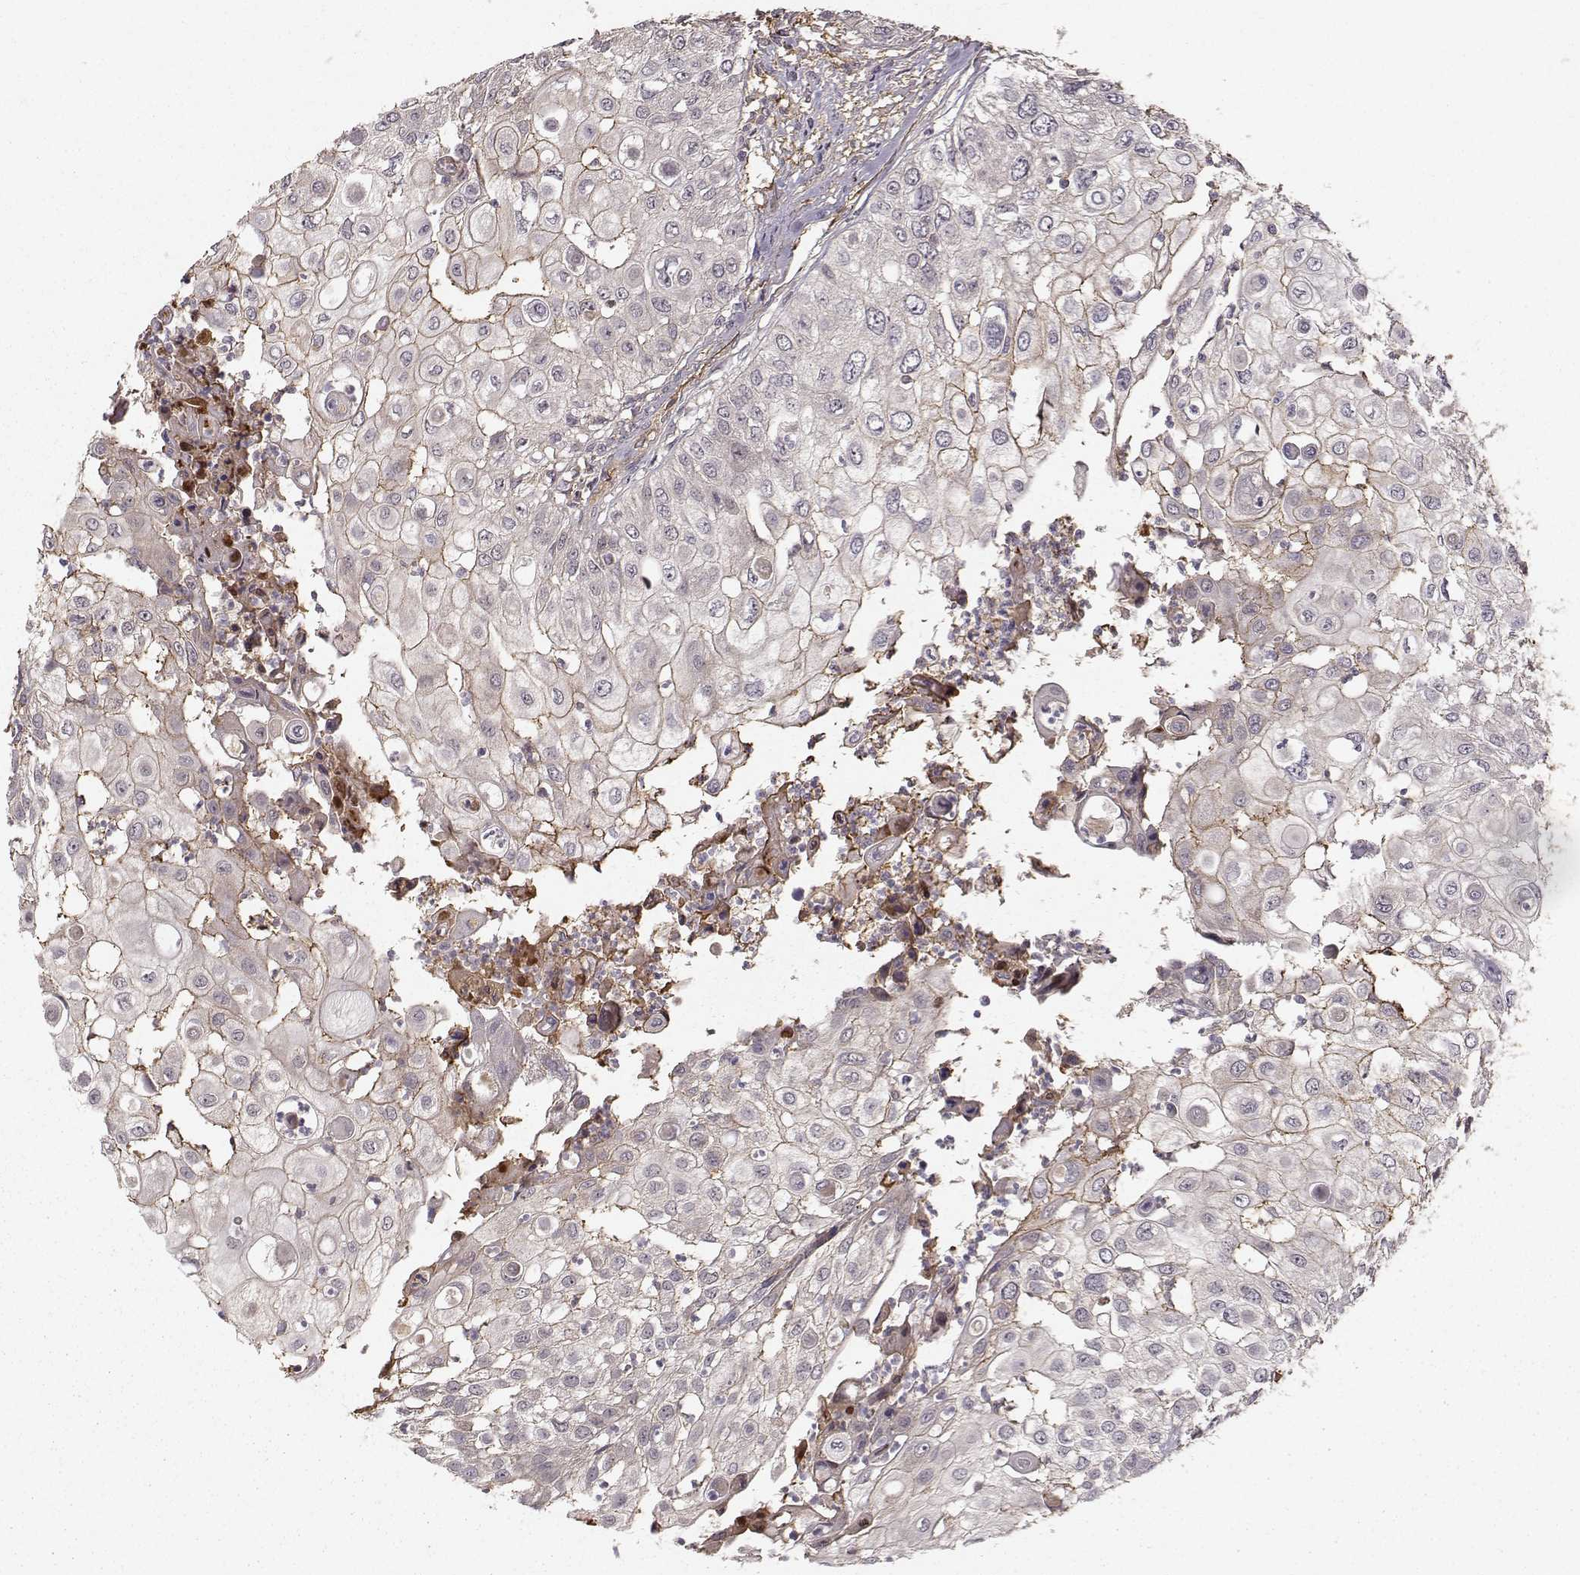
{"staining": {"intensity": "negative", "quantity": "none", "location": "none"}, "tissue": "urothelial cancer", "cell_type": "Tumor cells", "image_type": "cancer", "snomed": [{"axis": "morphology", "description": "Urothelial carcinoma, High grade"}, {"axis": "topography", "description": "Urinary bladder"}], "caption": "A photomicrograph of urothelial carcinoma (high-grade) stained for a protein exhibits no brown staining in tumor cells. (DAB immunohistochemistry visualized using brightfield microscopy, high magnification).", "gene": "WNT6", "patient": {"sex": "female", "age": 79}}